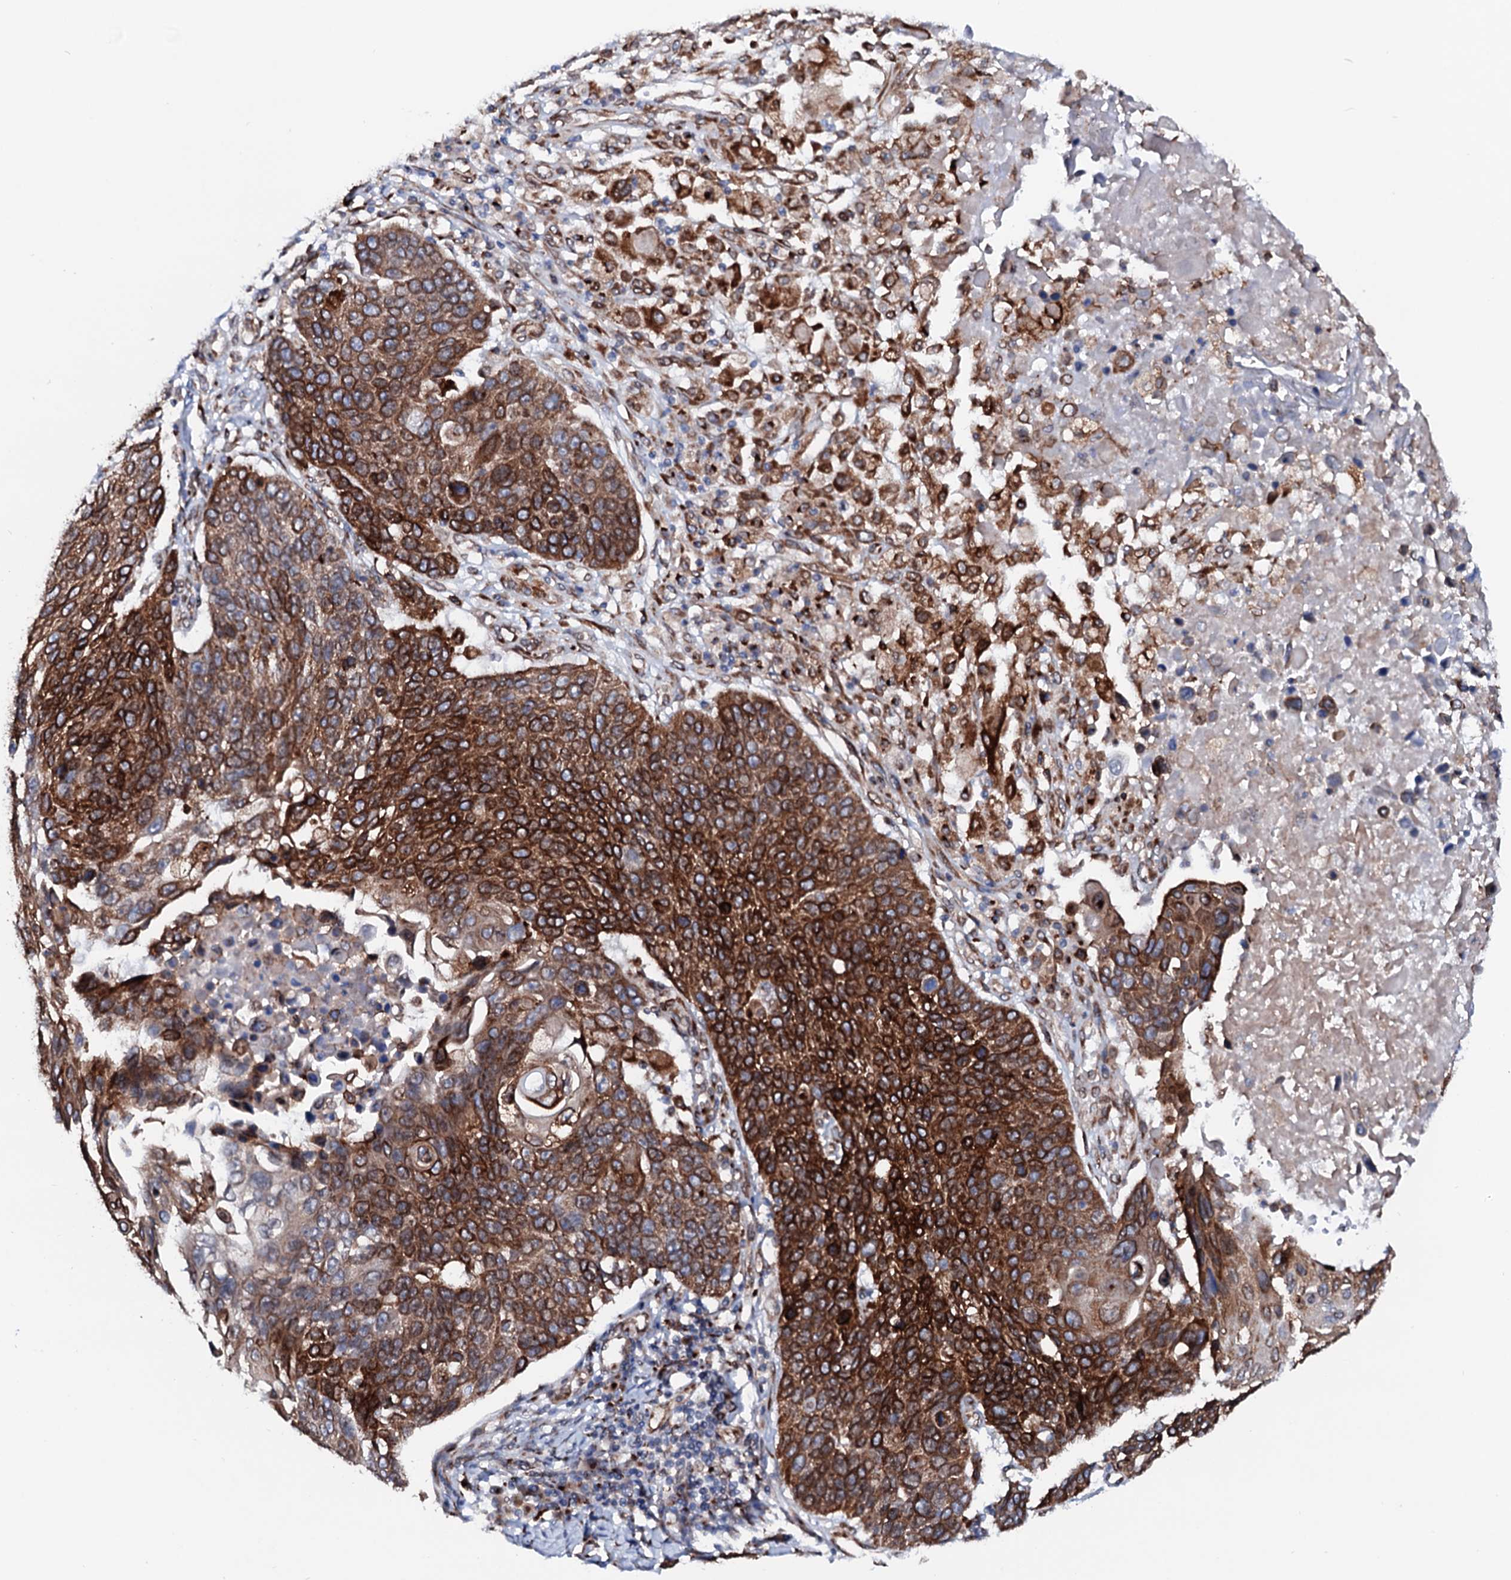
{"staining": {"intensity": "strong", "quantity": ">75%", "location": "cytoplasmic/membranous"}, "tissue": "lung cancer", "cell_type": "Tumor cells", "image_type": "cancer", "snomed": [{"axis": "morphology", "description": "Squamous cell carcinoma, NOS"}, {"axis": "topography", "description": "Lung"}], "caption": "Tumor cells show high levels of strong cytoplasmic/membranous staining in approximately >75% of cells in human lung squamous cell carcinoma.", "gene": "TMCO3", "patient": {"sex": "male", "age": 66}}